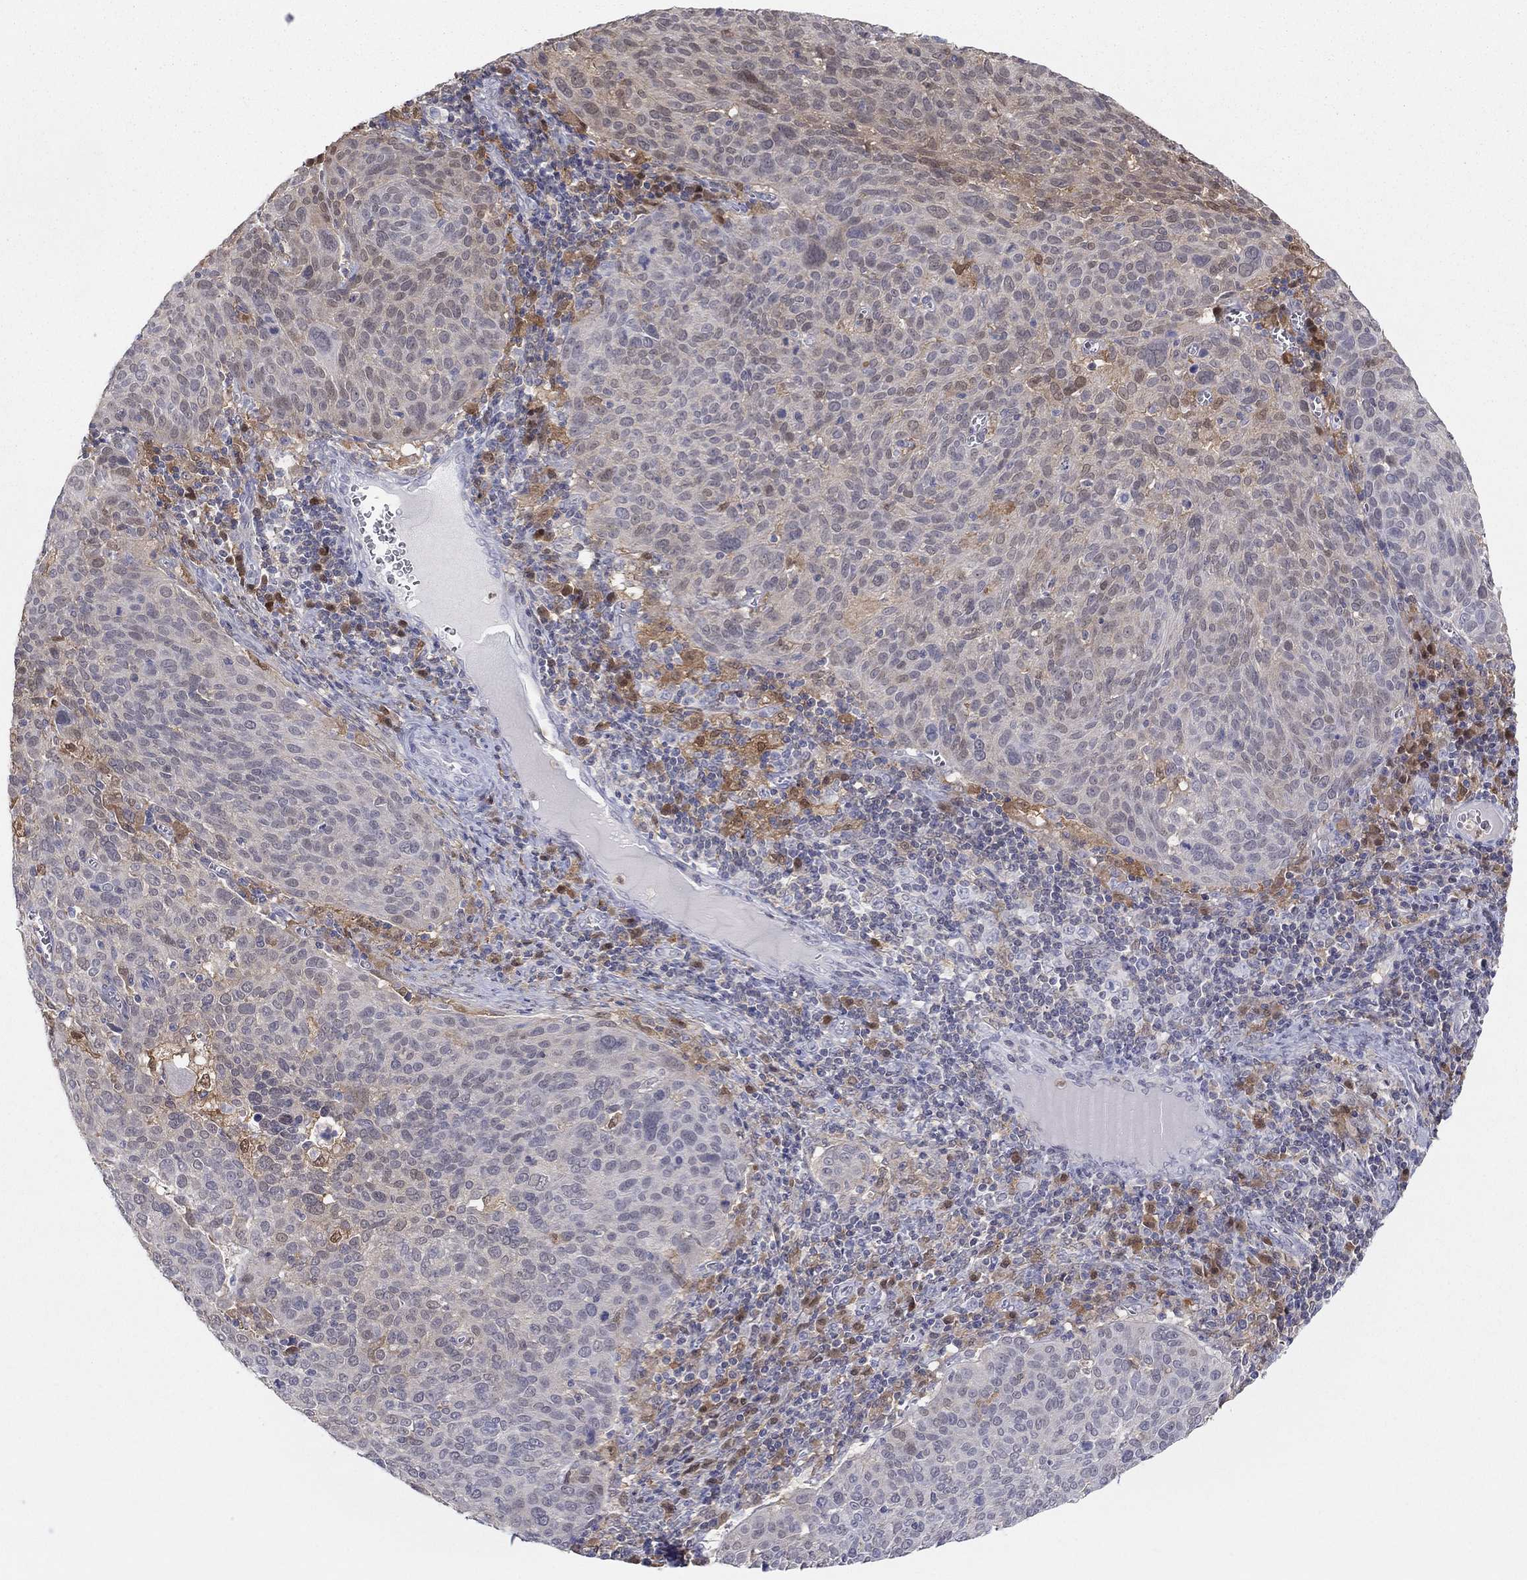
{"staining": {"intensity": "weak", "quantity": "25%-75%", "location": "cytoplasmic/membranous"}, "tissue": "cervical cancer", "cell_type": "Tumor cells", "image_type": "cancer", "snomed": [{"axis": "morphology", "description": "Squamous cell carcinoma, NOS"}, {"axis": "topography", "description": "Cervix"}], "caption": "Tumor cells demonstrate low levels of weak cytoplasmic/membranous positivity in approximately 25%-75% of cells in squamous cell carcinoma (cervical).", "gene": "PDXK", "patient": {"sex": "female", "age": 39}}